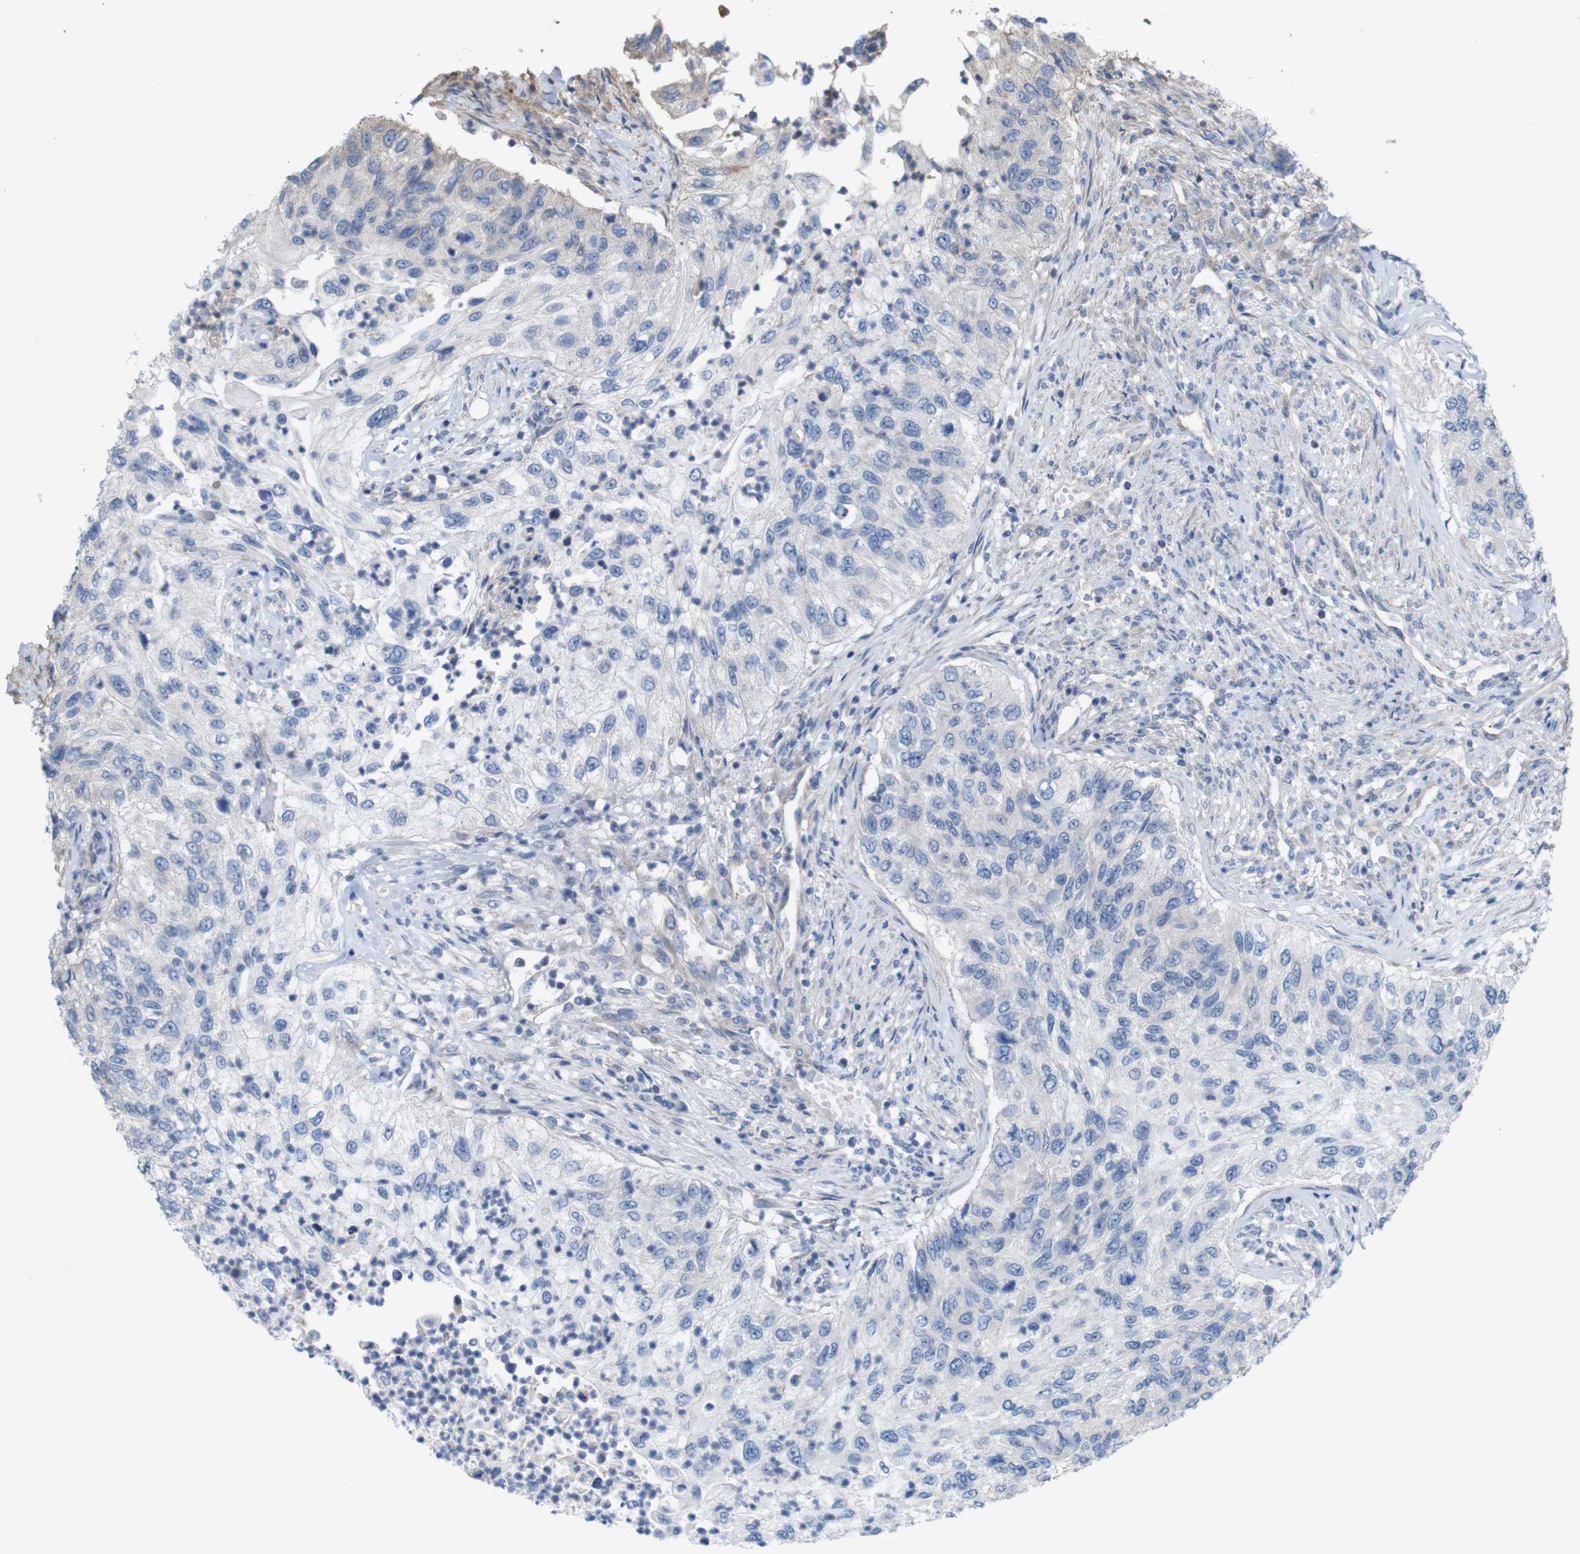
{"staining": {"intensity": "negative", "quantity": "none", "location": "none"}, "tissue": "urothelial cancer", "cell_type": "Tumor cells", "image_type": "cancer", "snomed": [{"axis": "morphology", "description": "Urothelial carcinoma, High grade"}, {"axis": "topography", "description": "Urinary bladder"}], "caption": "Tumor cells are negative for brown protein staining in urothelial cancer.", "gene": "MYEOV", "patient": {"sex": "female", "age": 60}}